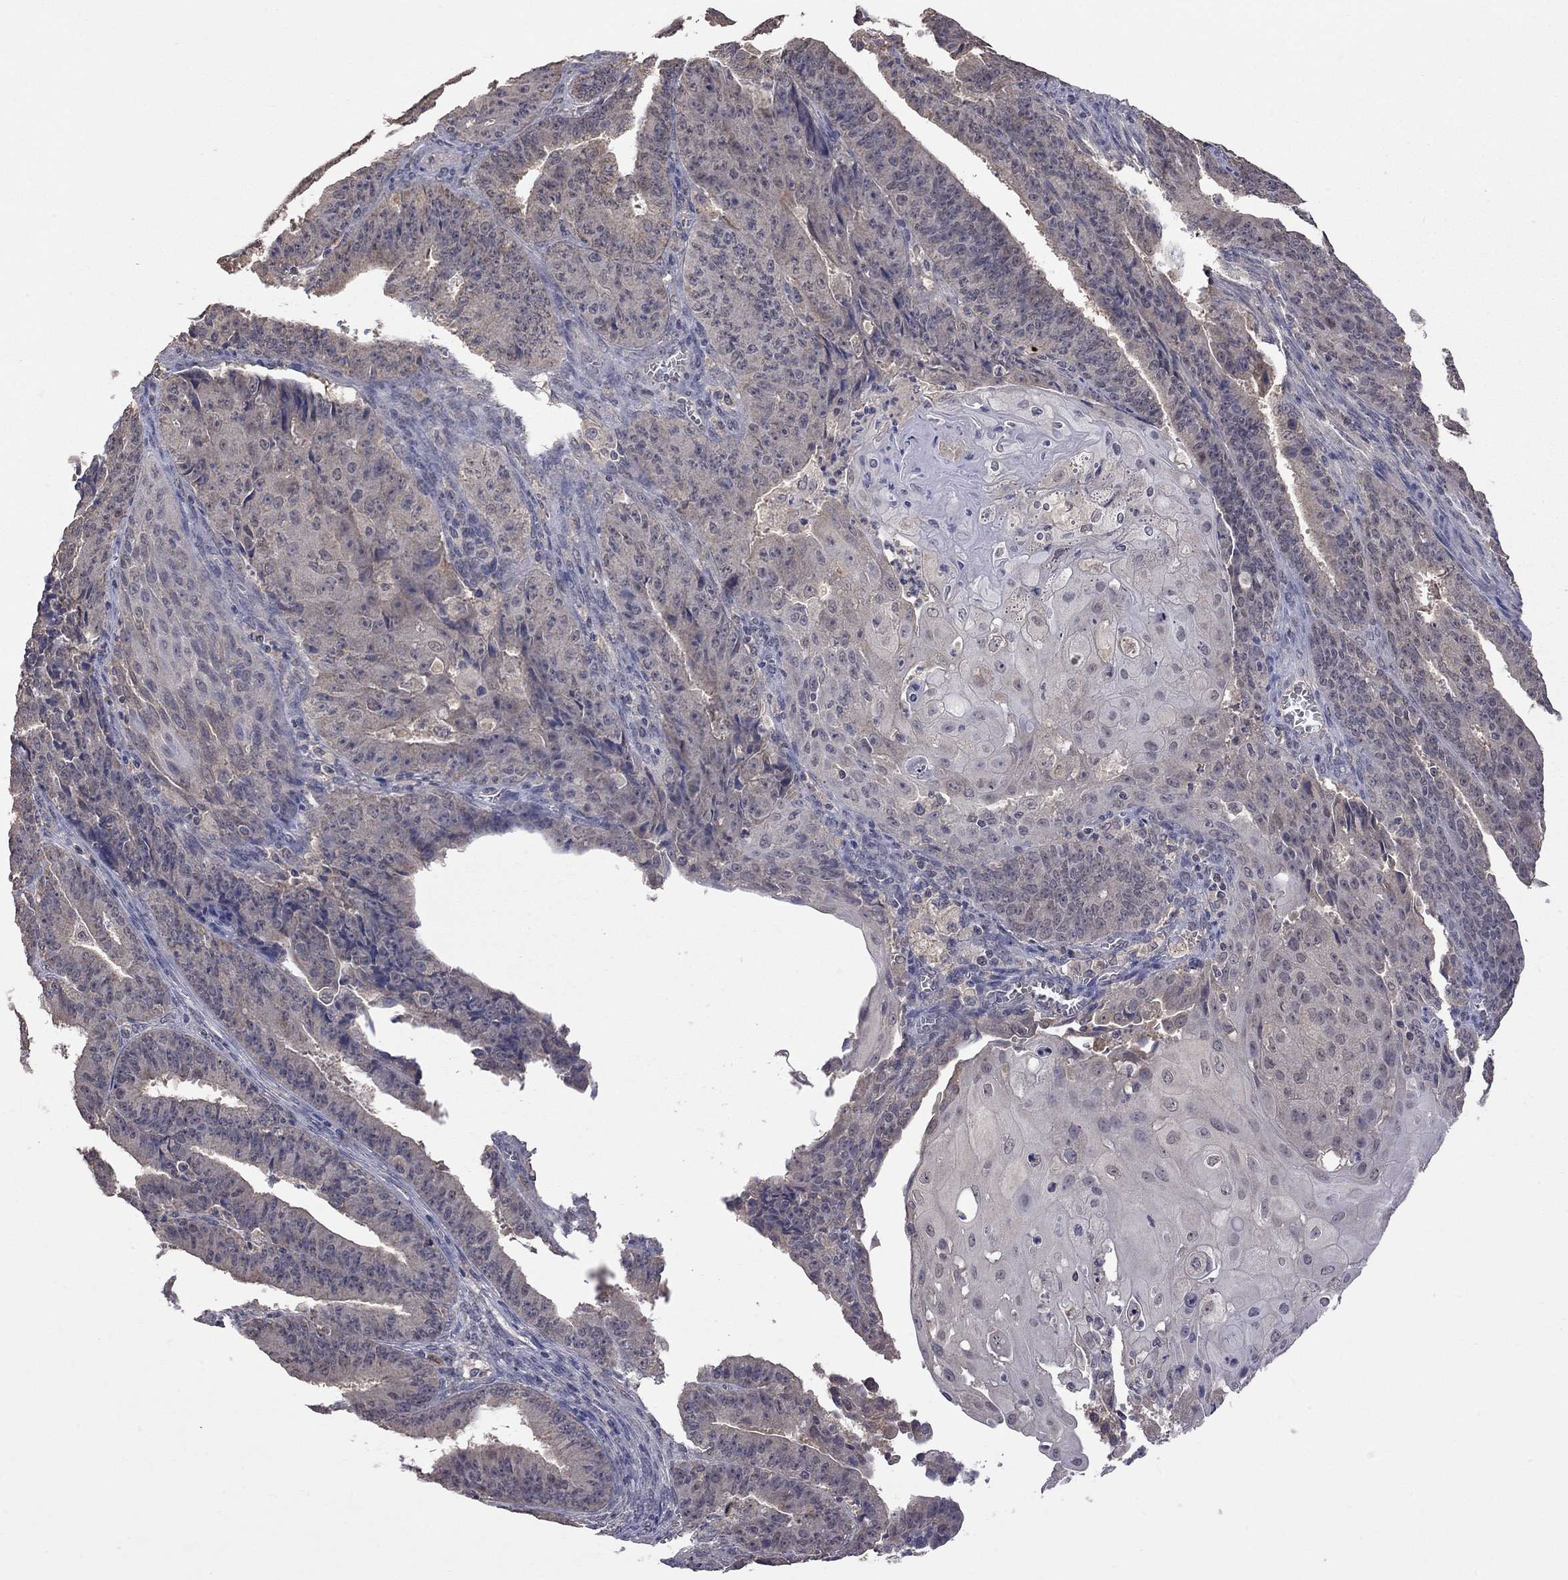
{"staining": {"intensity": "negative", "quantity": "none", "location": "none"}, "tissue": "ovarian cancer", "cell_type": "Tumor cells", "image_type": "cancer", "snomed": [{"axis": "morphology", "description": "Carcinoma, endometroid"}, {"axis": "topography", "description": "Ovary"}], "caption": "This is an immunohistochemistry (IHC) histopathology image of endometroid carcinoma (ovarian). There is no staining in tumor cells.", "gene": "HTR6", "patient": {"sex": "female", "age": 42}}